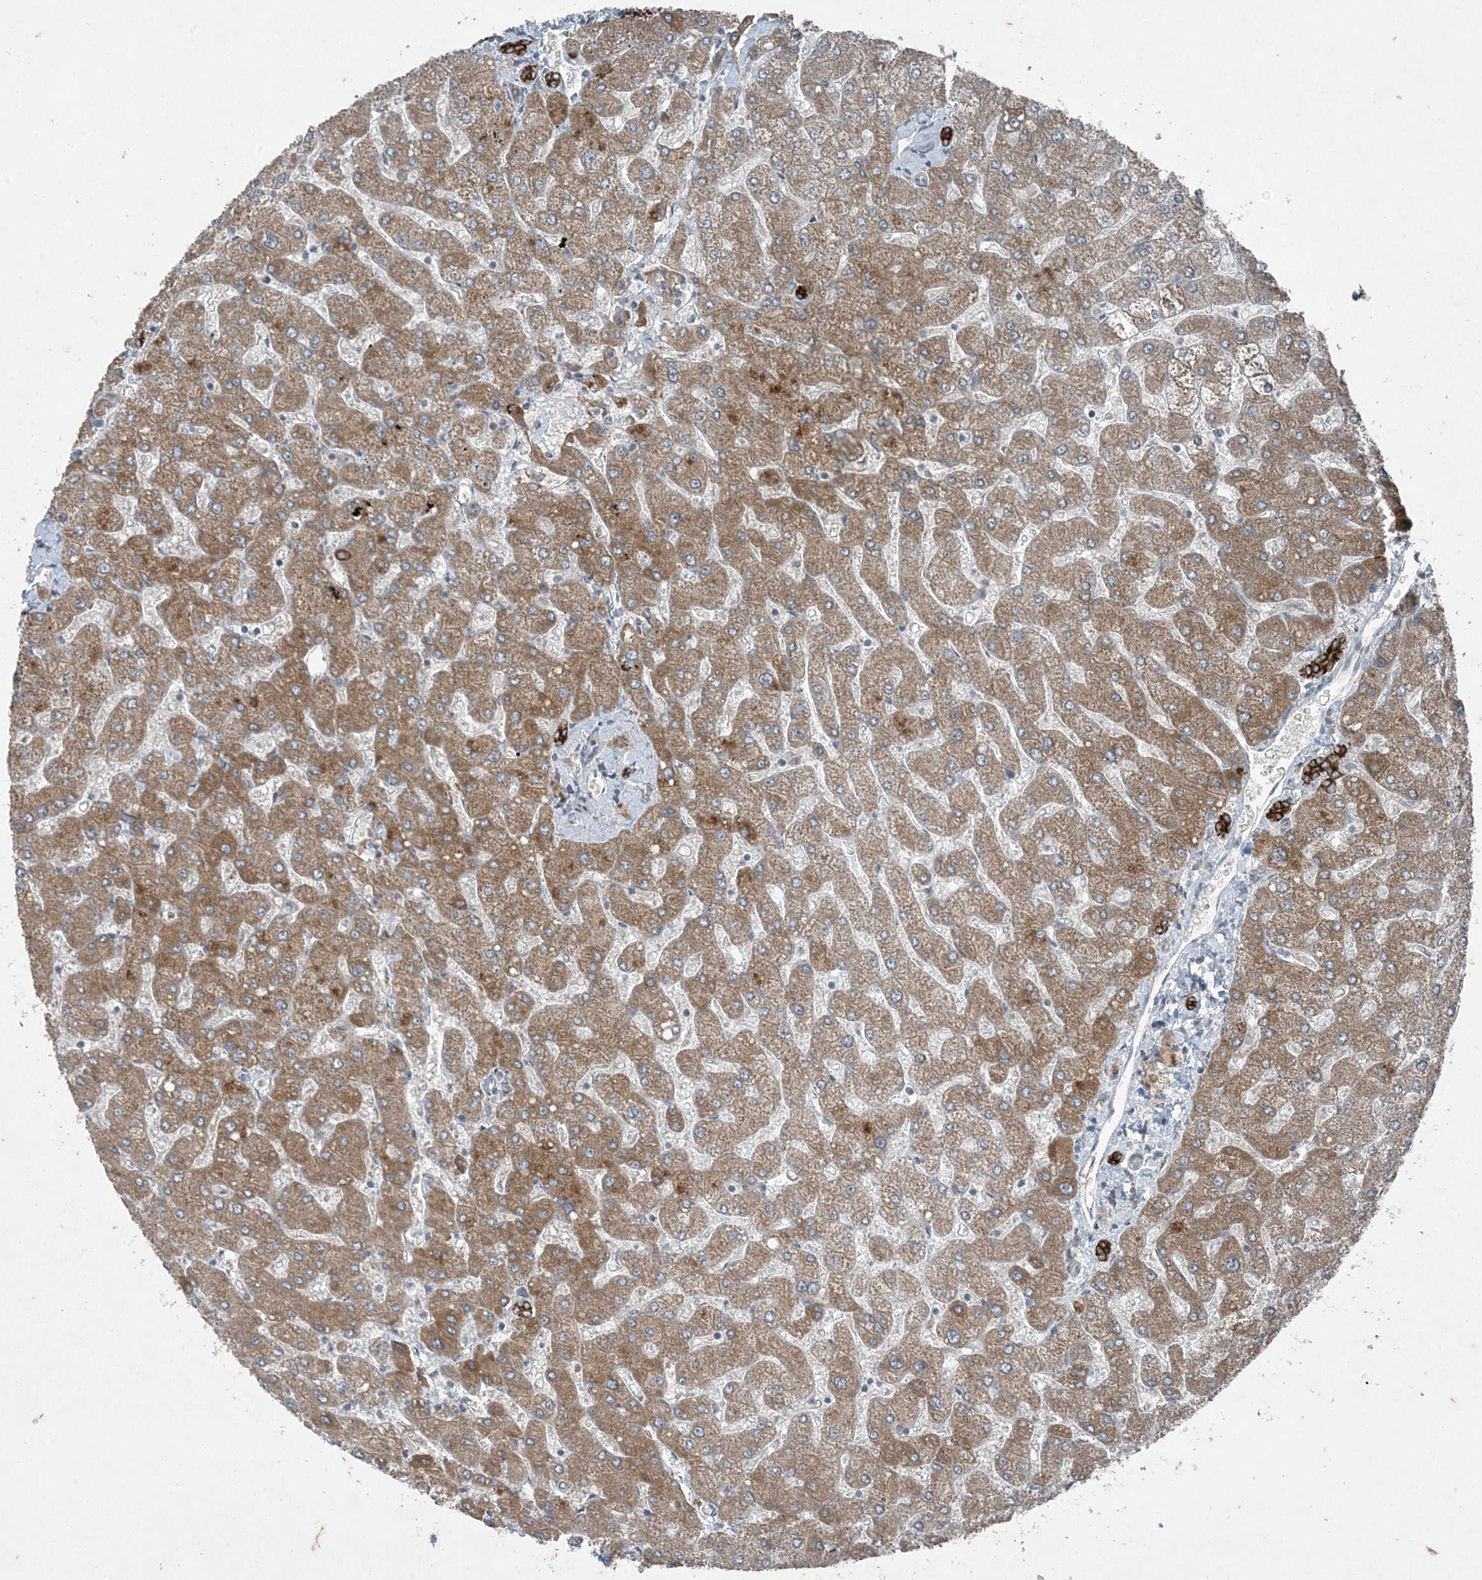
{"staining": {"intensity": "strong", "quantity": ">75%", "location": "cytoplasmic/membranous"}, "tissue": "liver", "cell_type": "Cholangiocytes", "image_type": "normal", "snomed": [{"axis": "morphology", "description": "Normal tissue, NOS"}, {"axis": "topography", "description": "Liver"}], "caption": "DAB immunohistochemical staining of benign human liver shows strong cytoplasmic/membranous protein expression in about >75% of cholangiocytes.", "gene": "PC", "patient": {"sex": "male", "age": 55}}